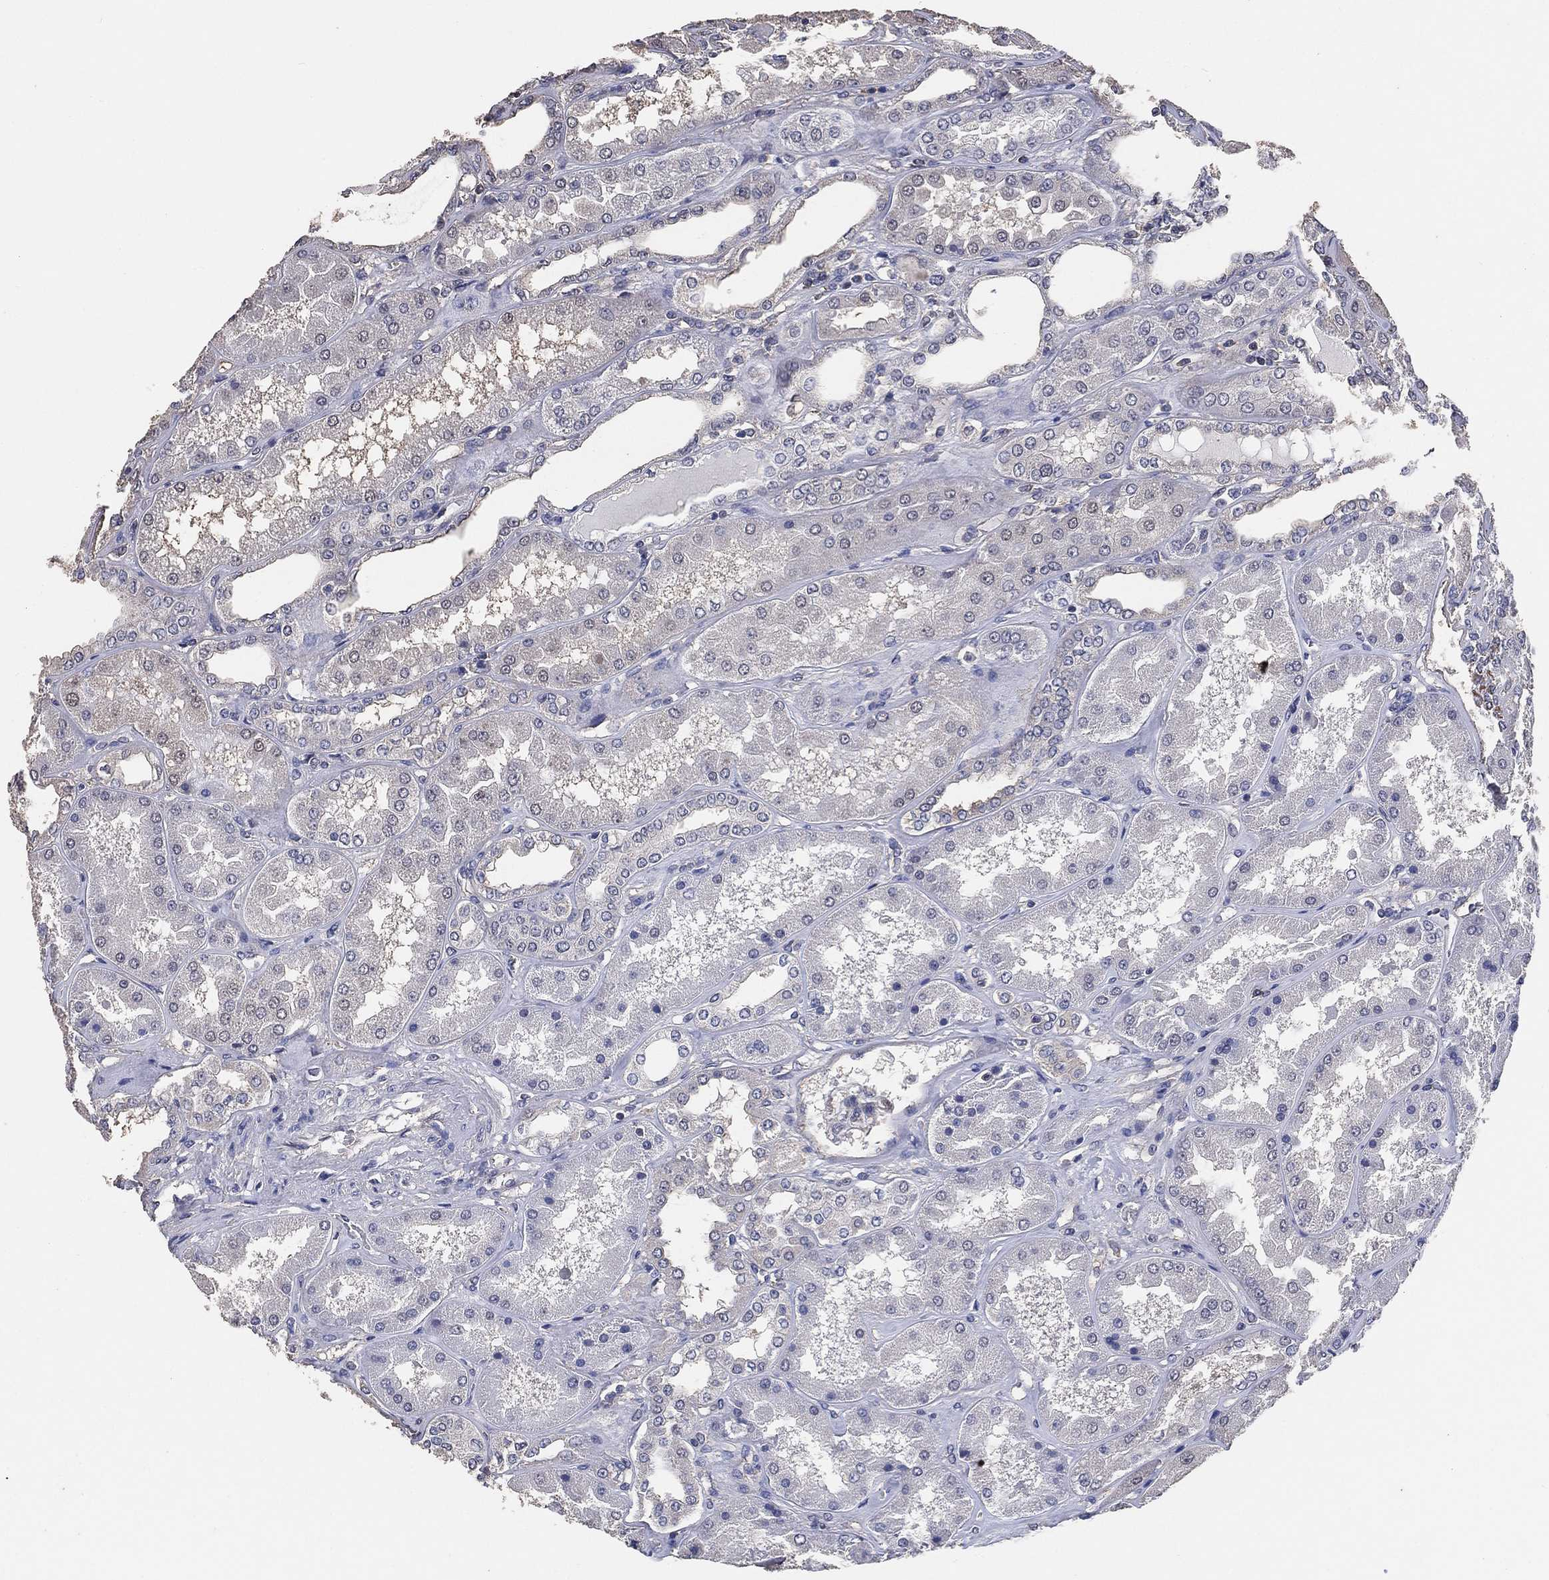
{"staining": {"intensity": "negative", "quantity": "none", "location": "none"}, "tissue": "kidney", "cell_type": "Cells in glomeruli", "image_type": "normal", "snomed": [{"axis": "morphology", "description": "Normal tissue, NOS"}, {"axis": "topography", "description": "Kidney"}], "caption": "Immunohistochemistry (IHC) histopathology image of unremarkable human kidney stained for a protein (brown), which exhibits no positivity in cells in glomeruli.", "gene": "KLK5", "patient": {"sex": "female", "age": 56}}